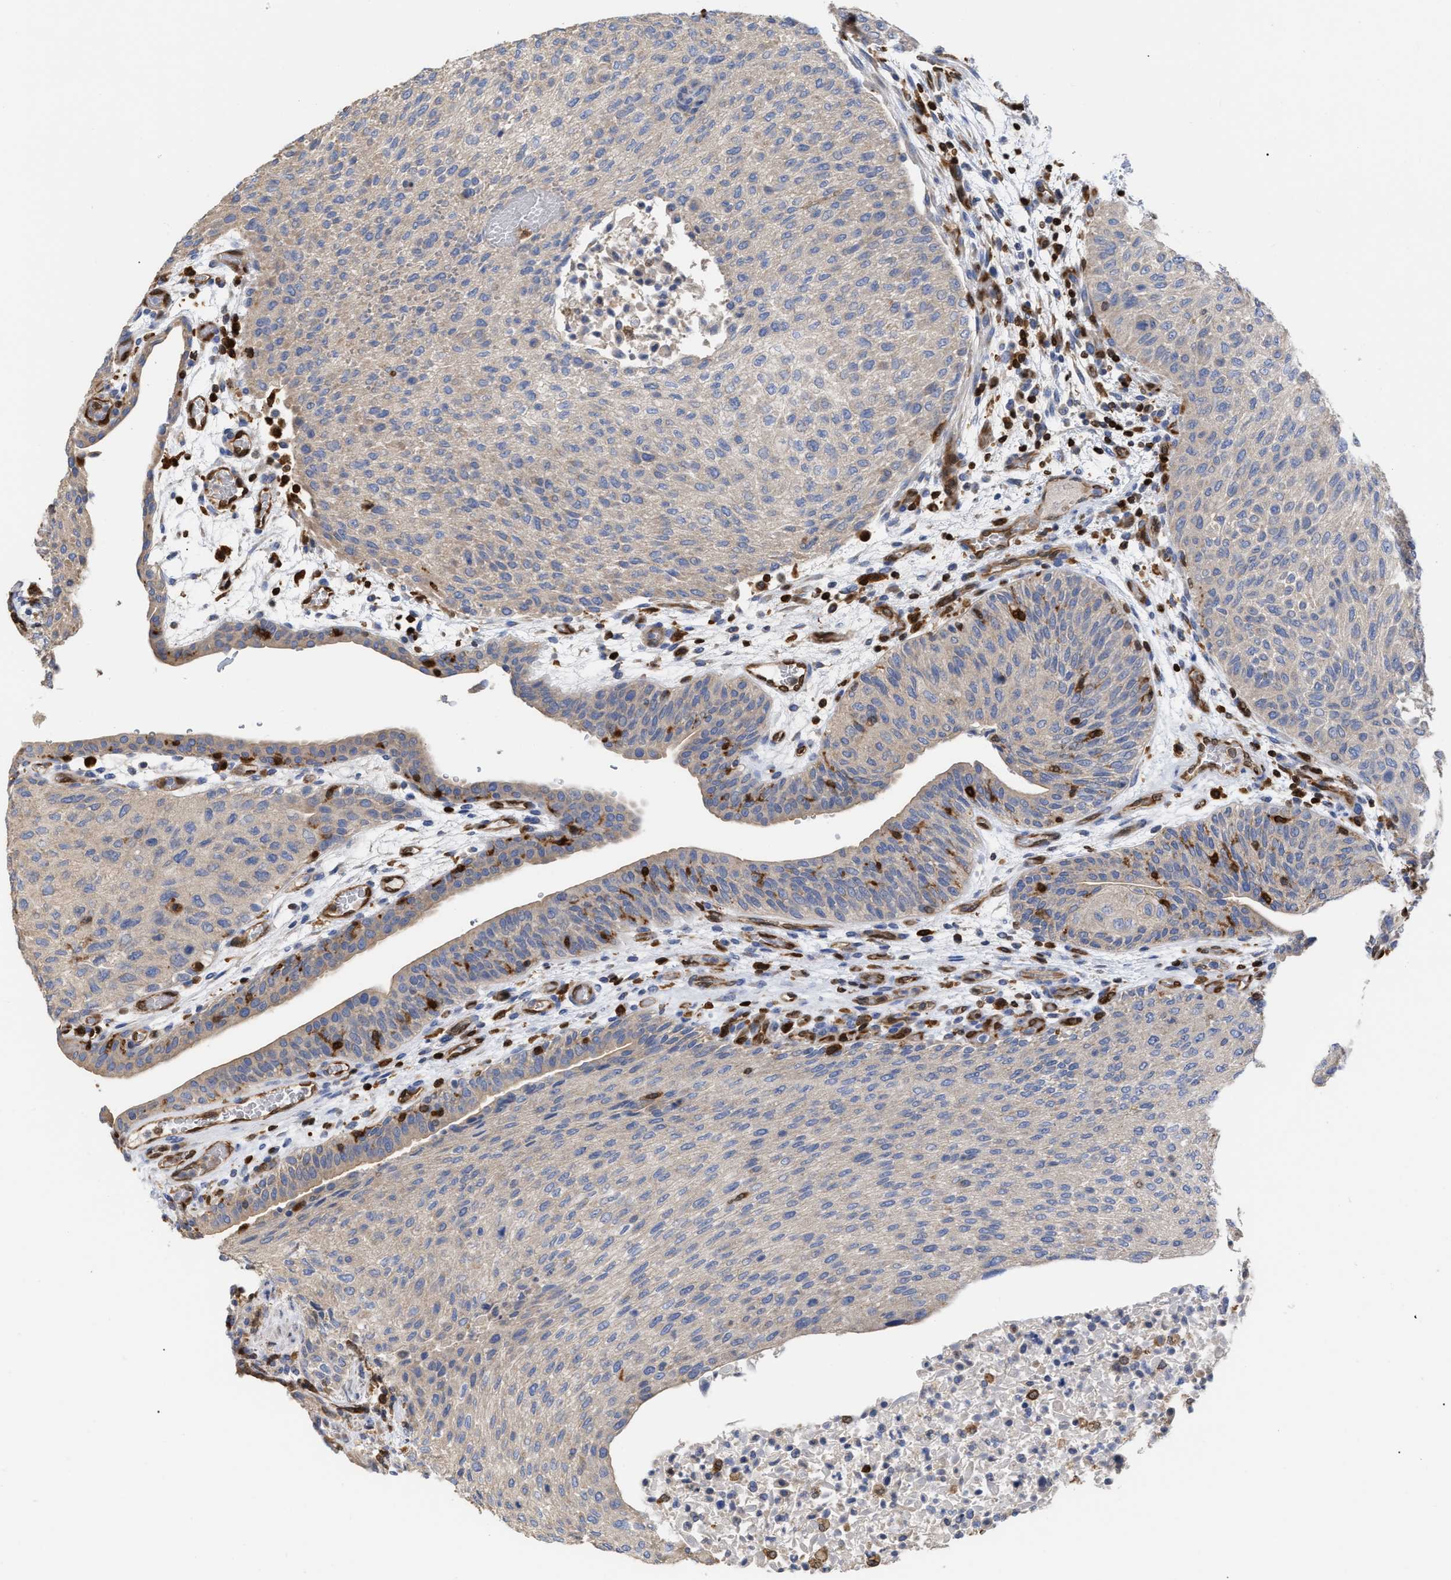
{"staining": {"intensity": "weak", "quantity": ">75%", "location": "cytoplasmic/membranous"}, "tissue": "urothelial cancer", "cell_type": "Tumor cells", "image_type": "cancer", "snomed": [{"axis": "morphology", "description": "Urothelial carcinoma, Low grade"}, {"axis": "morphology", "description": "Urothelial carcinoma, High grade"}, {"axis": "topography", "description": "Urinary bladder"}], "caption": "An immunohistochemistry image of neoplastic tissue is shown. Protein staining in brown labels weak cytoplasmic/membranous positivity in high-grade urothelial carcinoma within tumor cells.", "gene": "GIMAP4", "patient": {"sex": "male", "age": 35}}